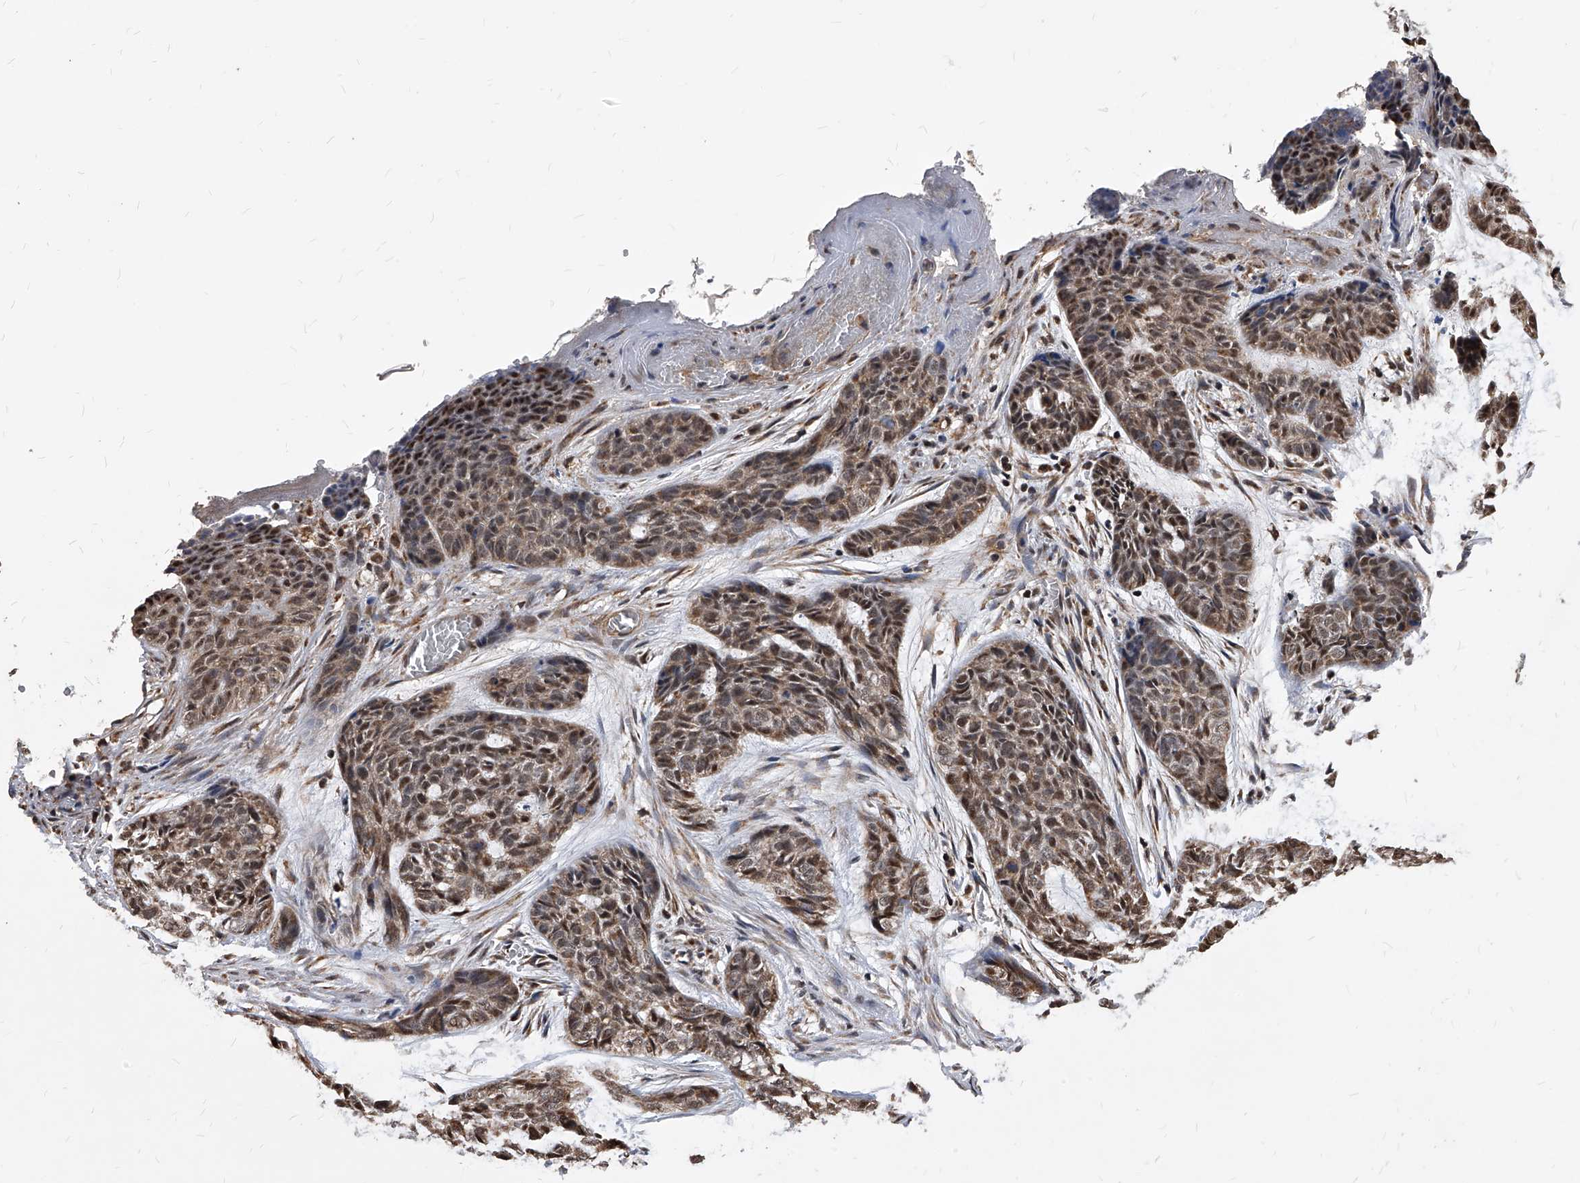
{"staining": {"intensity": "weak", "quantity": ">75%", "location": "cytoplasmic/membranous,nuclear"}, "tissue": "skin cancer", "cell_type": "Tumor cells", "image_type": "cancer", "snomed": [{"axis": "morphology", "description": "Basal cell carcinoma"}, {"axis": "topography", "description": "Skin"}], "caption": "Approximately >75% of tumor cells in human skin basal cell carcinoma display weak cytoplasmic/membranous and nuclear protein positivity as visualized by brown immunohistochemical staining.", "gene": "DUSP22", "patient": {"sex": "female", "age": 64}}